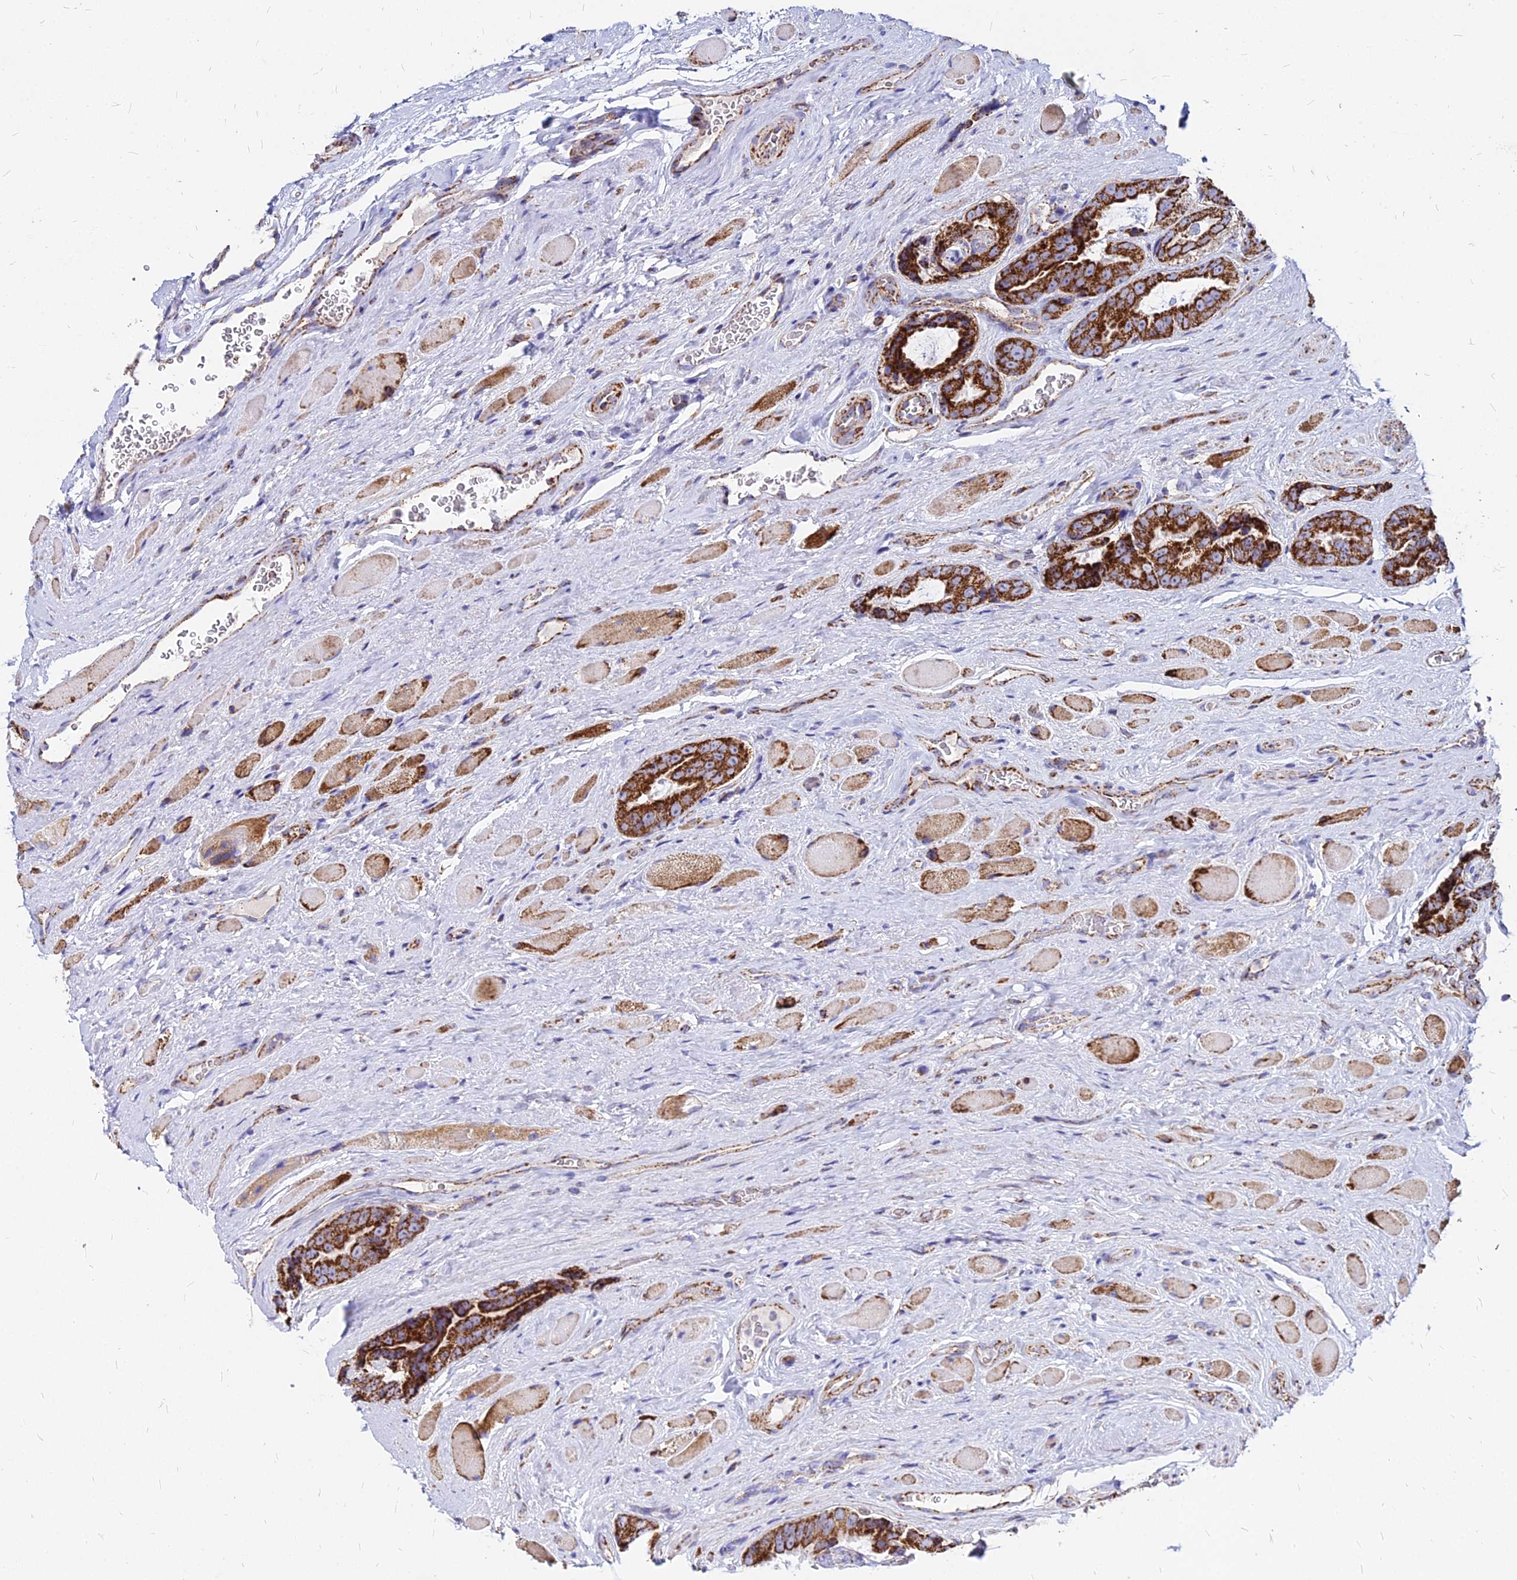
{"staining": {"intensity": "strong", "quantity": ">75%", "location": "cytoplasmic/membranous"}, "tissue": "prostate cancer", "cell_type": "Tumor cells", "image_type": "cancer", "snomed": [{"axis": "morphology", "description": "Adenocarcinoma, High grade"}, {"axis": "topography", "description": "Prostate"}], "caption": "This micrograph reveals high-grade adenocarcinoma (prostate) stained with IHC to label a protein in brown. The cytoplasmic/membranous of tumor cells show strong positivity for the protein. Nuclei are counter-stained blue.", "gene": "DLD", "patient": {"sex": "male", "age": 72}}